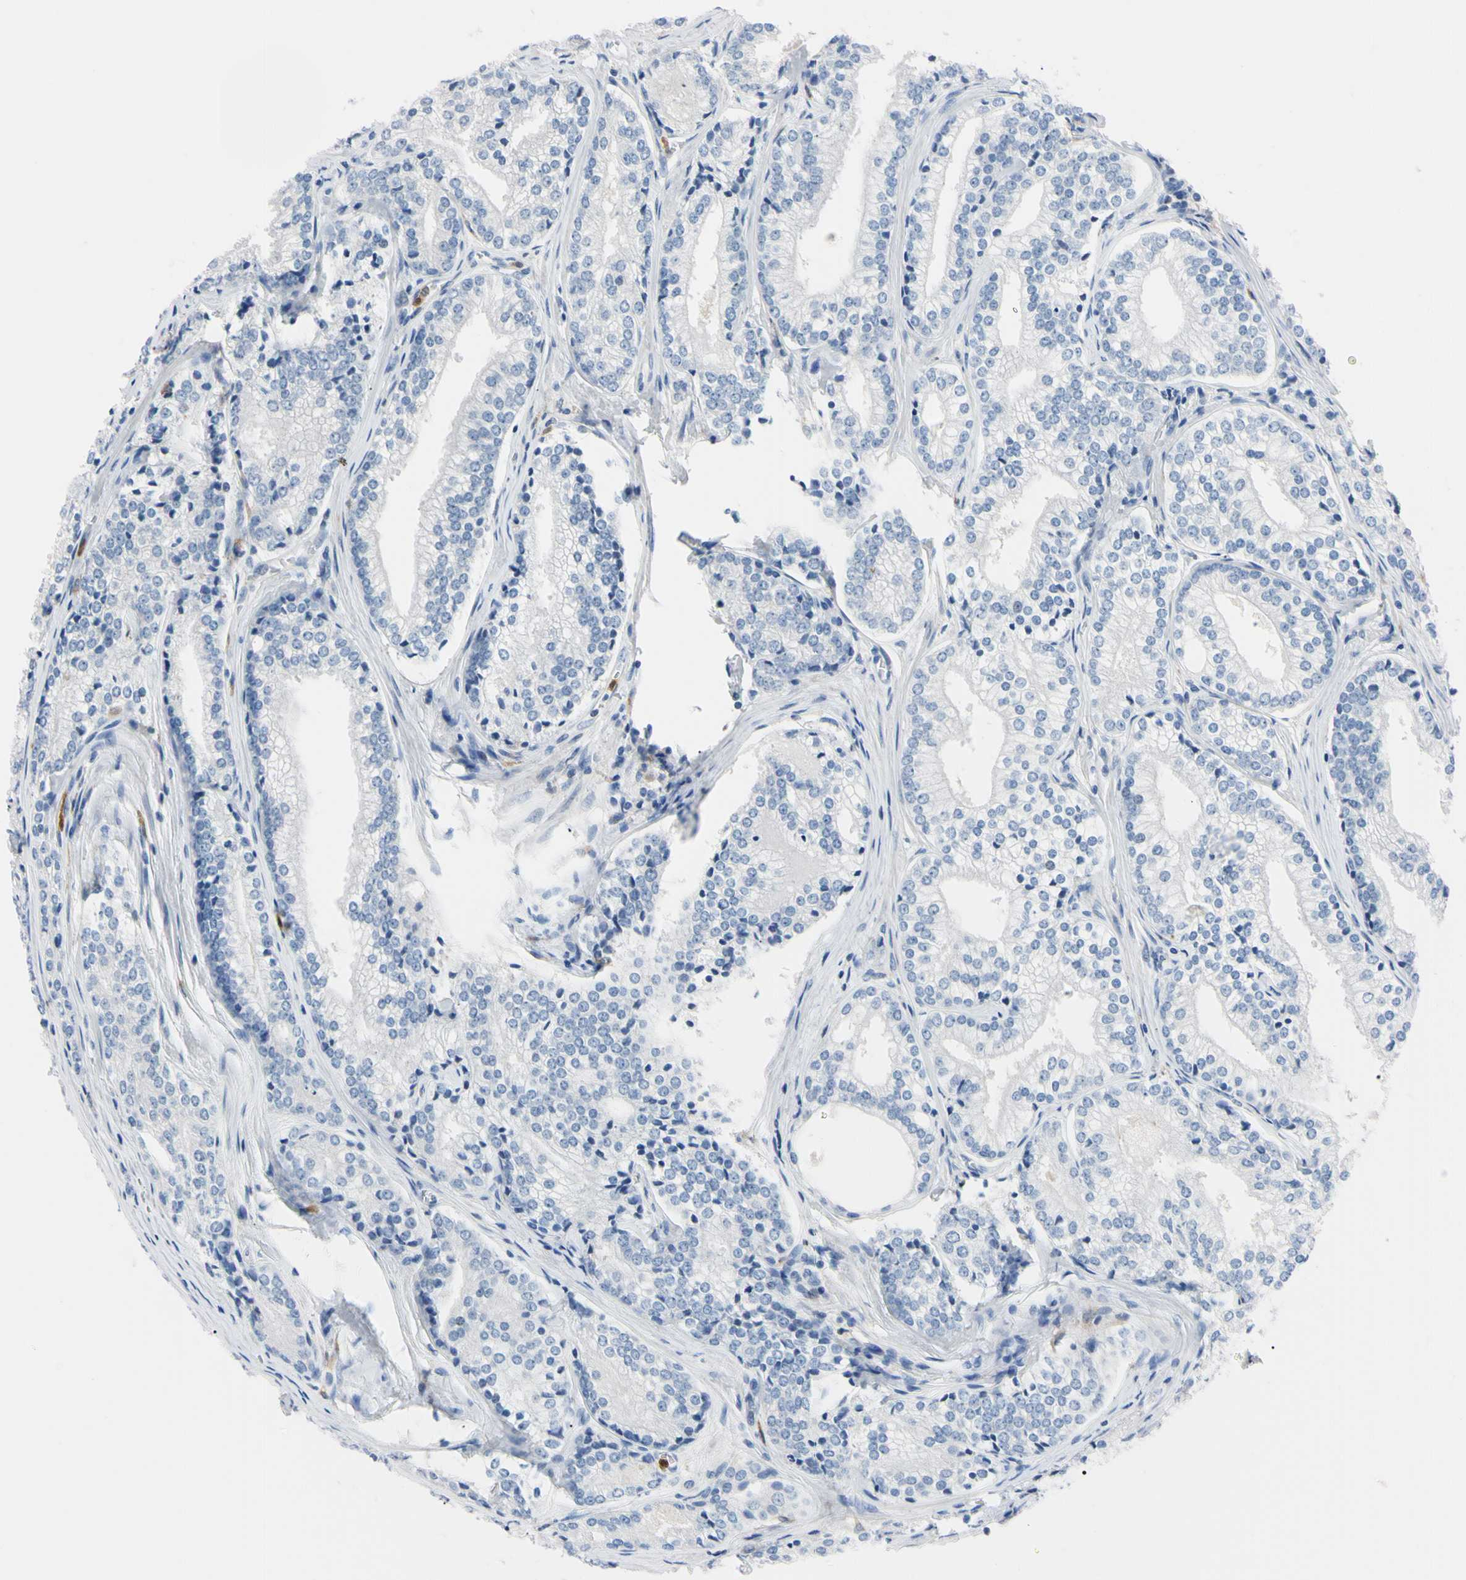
{"staining": {"intensity": "negative", "quantity": "none", "location": "none"}, "tissue": "prostate cancer", "cell_type": "Tumor cells", "image_type": "cancer", "snomed": [{"axis": "morphology", "description": "Adenocarcinoma, Low grade"}, {"axis": "topography", "description": "Prostate"}], "caption": "Tumor cells are negative for protein expression in human low-grade adenocarcinoma (prostate).", "gene": "NCF4", "patient": {"sex": "male", "age": 60}}